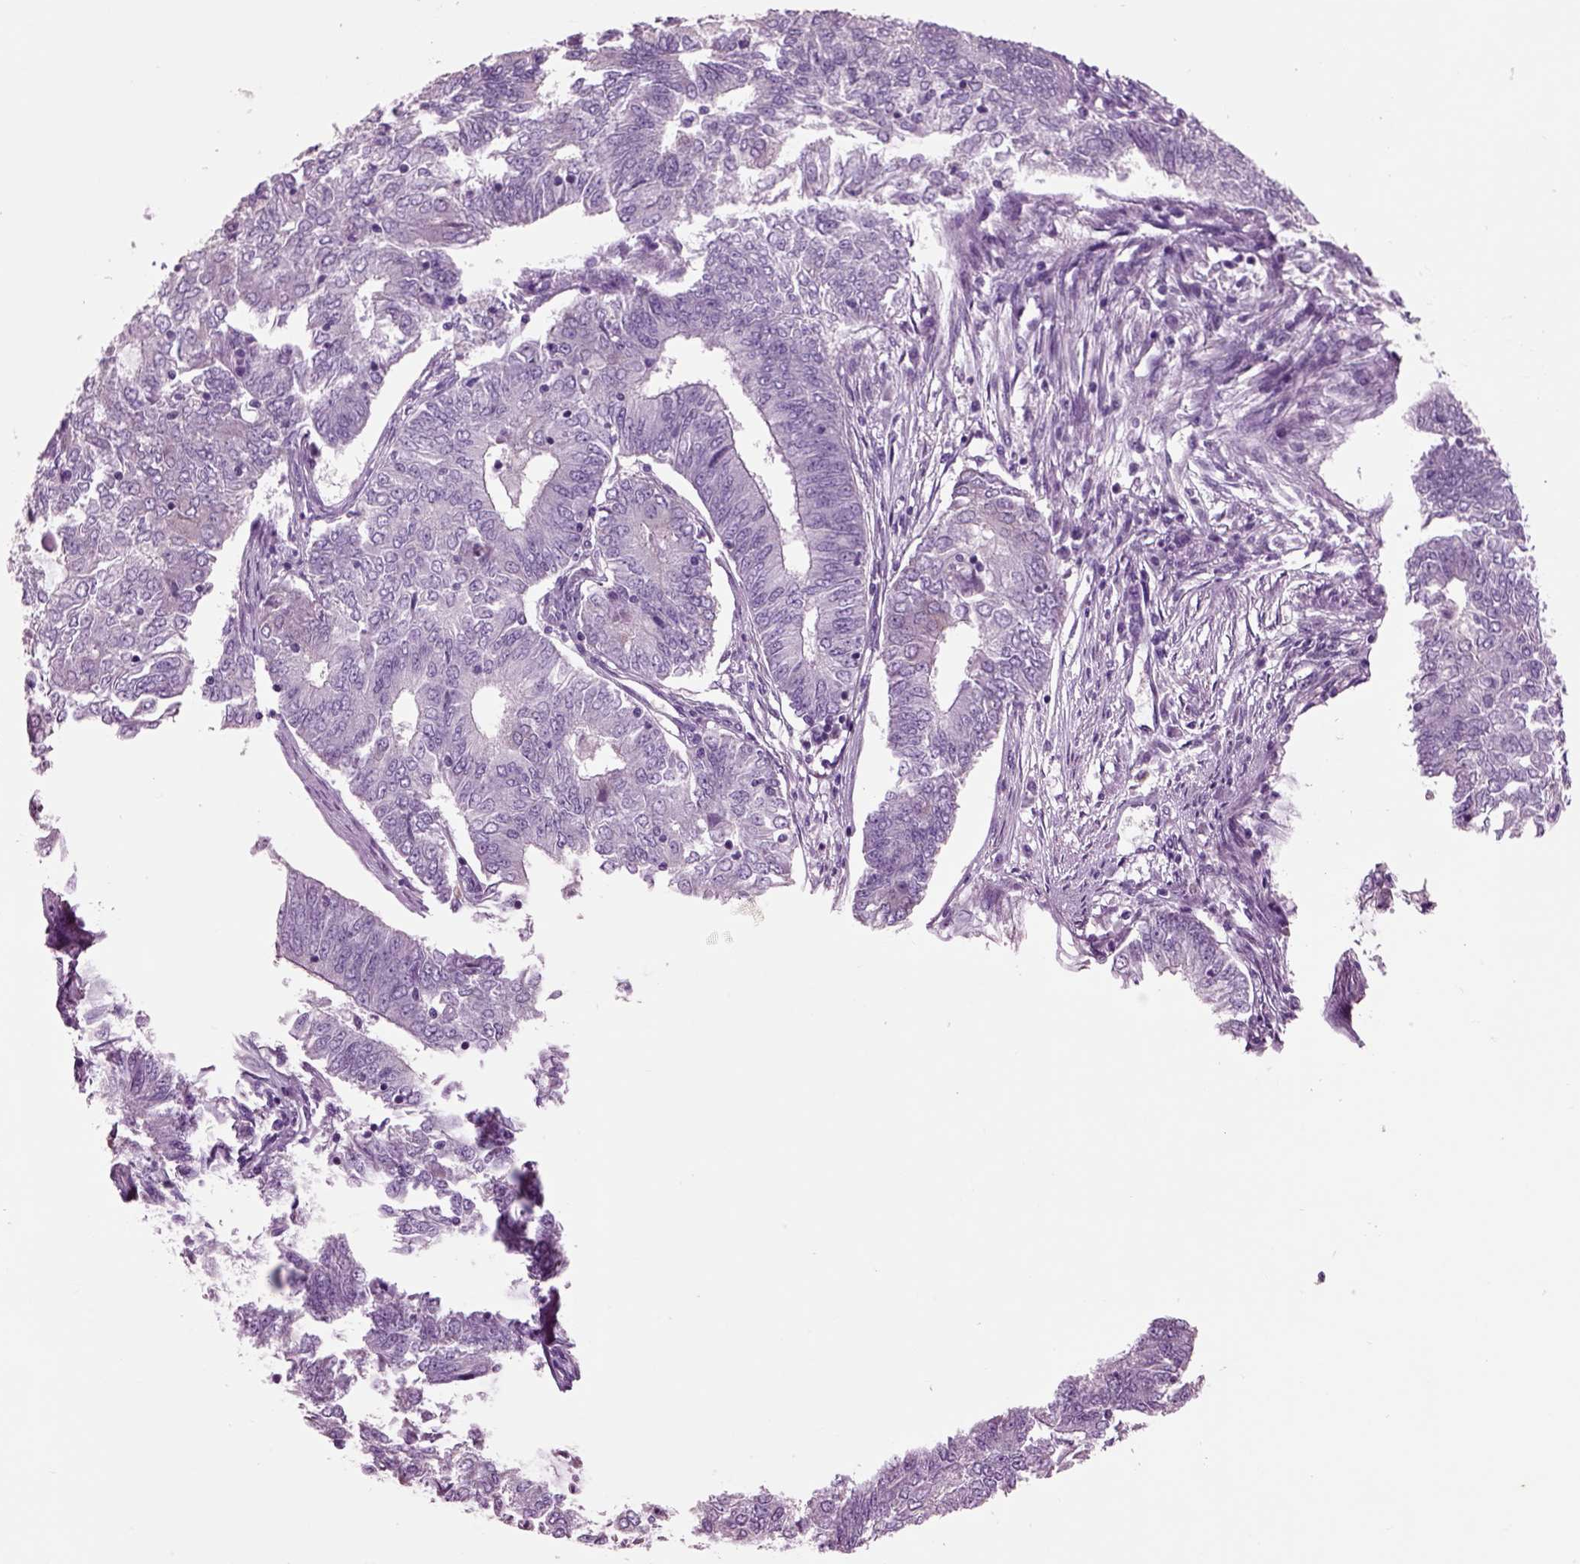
{"staining": {"intensity": "negative", "quantity": "none", "location": "none"}, "tissue": "endometrial cancer", "cell_type": "Tumor cells", "image_type": "cancer", "snomed": [{"axis": "morphology", "description": "Adenocarcinoma, NOS"}, {"axis": "topography", "description": "Endometrium"}], "caption": "Tumor cells show no significant expression in endometrial adenocarcinoma. The staining was performed using DAB to visualize the protein expression in brown, while the nuclei were stained in blue with hematoxylin (Magnification: 20x).", "gene": "CHGB", "patient": {"sex": "female", "age": 62}}